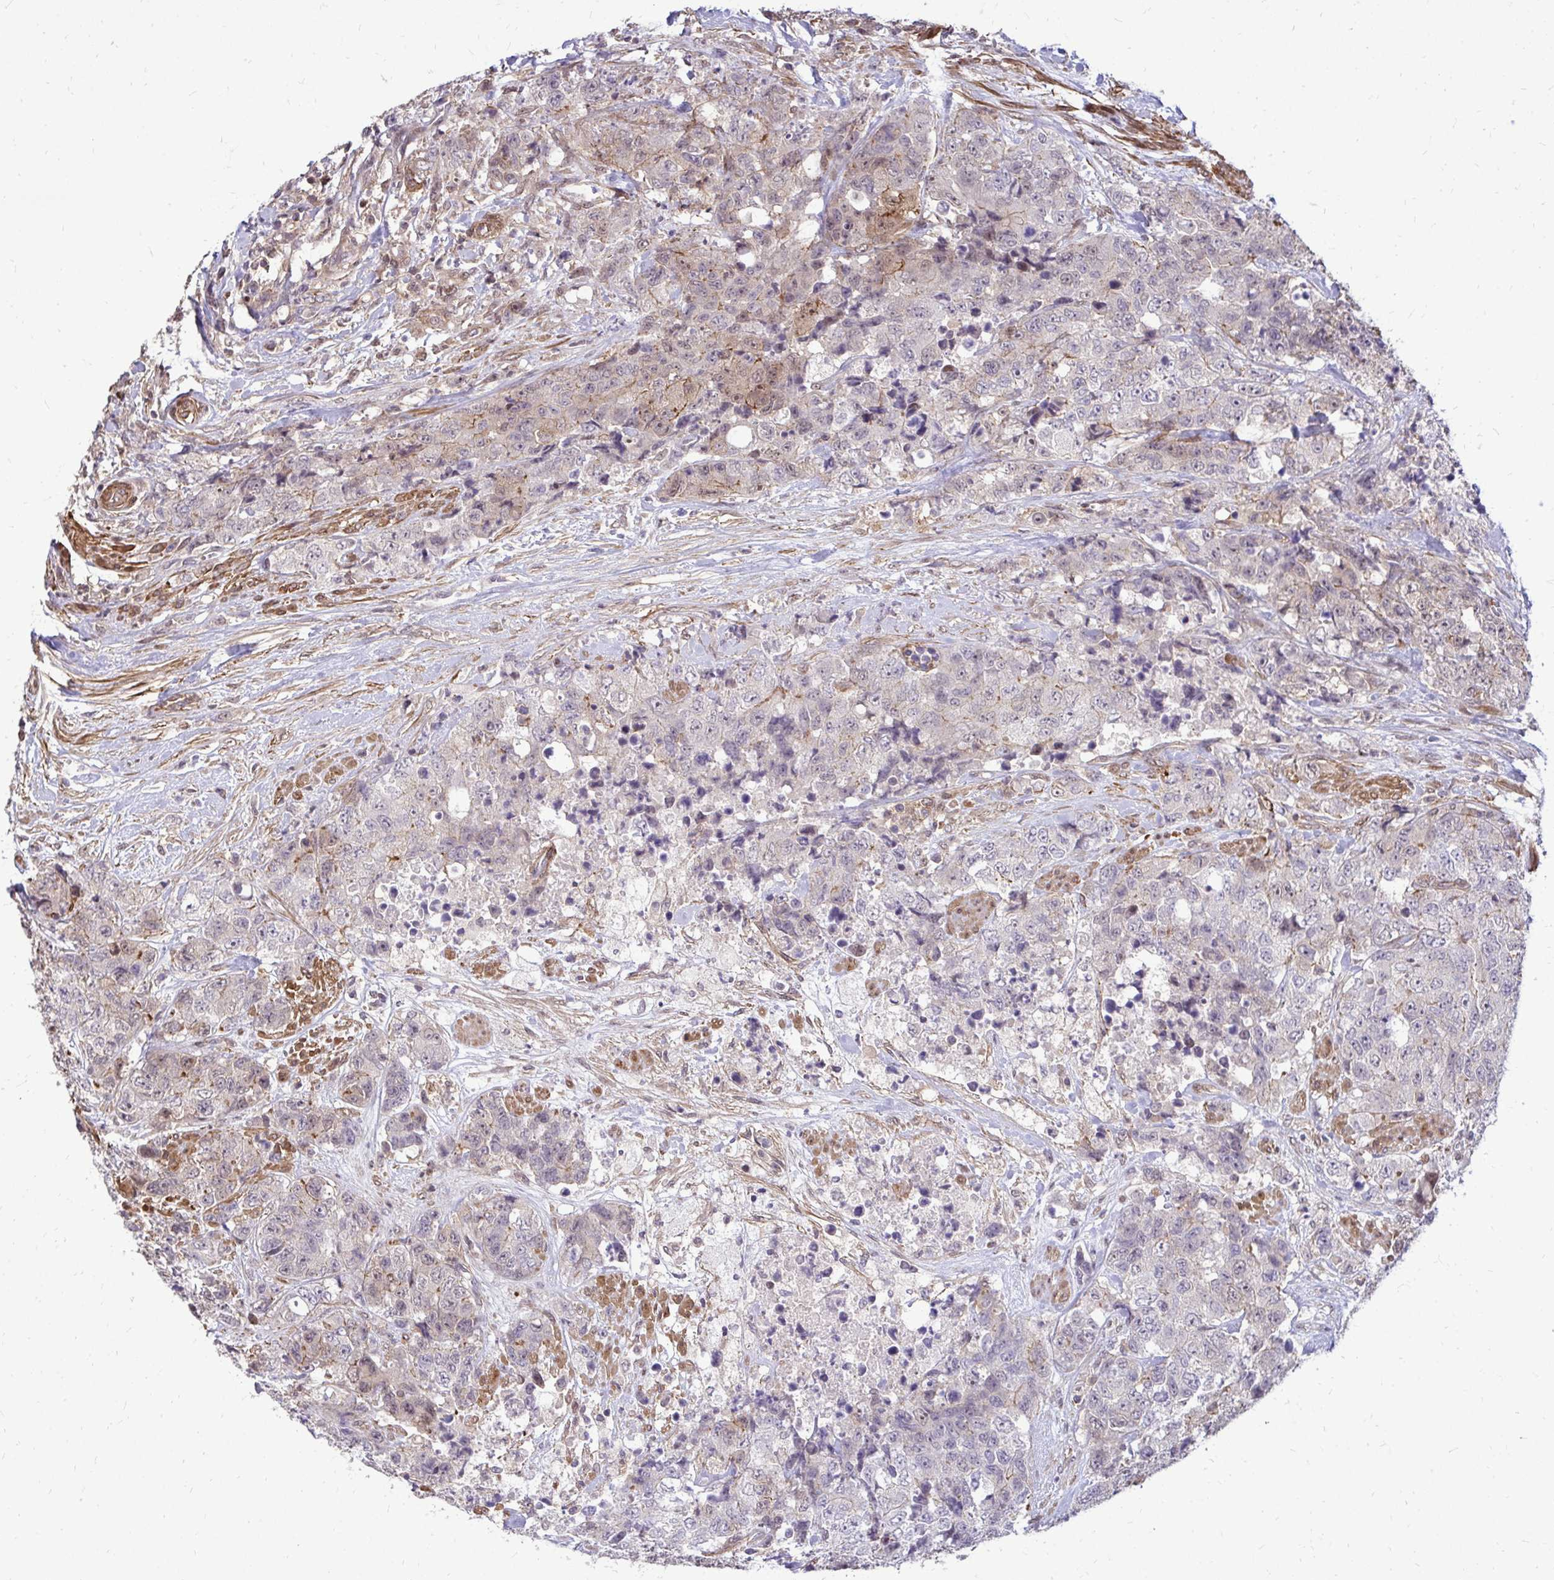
{"staining": {"intensity": "negative", "quantity": "none", "location": "none"}, "tissue": "urothelial cancer", "cell_type": "Tumor cells", "image_type": "cancer", "snomed": [{"axis": "morphology", "description": "Urothelial carcinoma, High grade"}, {"axis": "topography", "description": "Urinary bladder"}], "caption": "Immunohistochemical staining of human urothelial carcinoma (high-grade) displays no significant staining in tumor cells.", "gene": "TRIP6", "patient": {"sex": "female", "age": 78}}